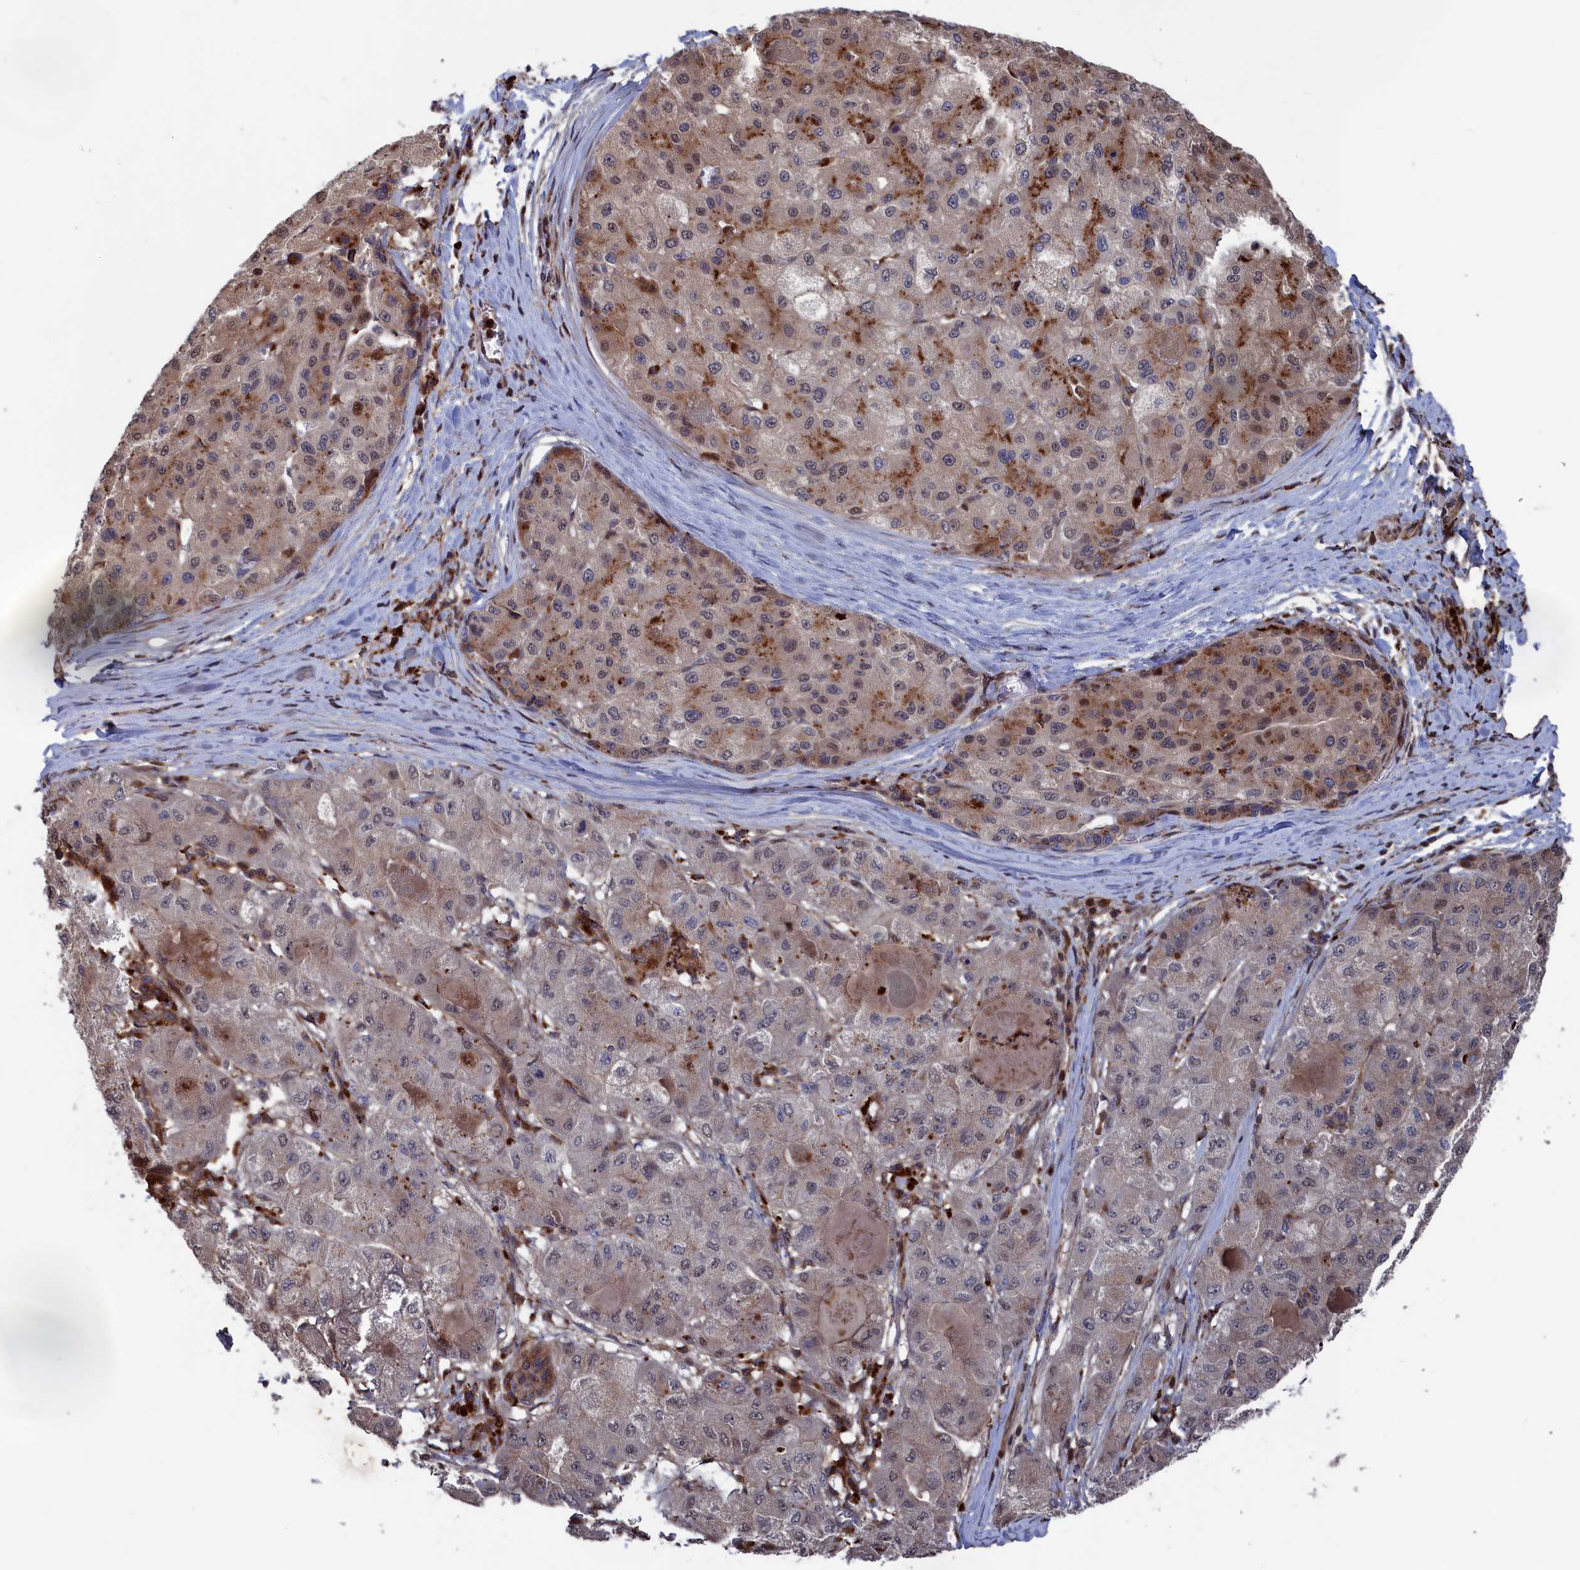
{"staining": {"intensity": "weak", "quantity": "<25%", "location": "cytoplasmic/membranous"}, "tissue": "liver cancer", "cell_type": "Tumor cells", "image_type": "cancer", "snomed": [{"axis": "morphology", "description": "Carcinoma, Hepatocellular, NOS"}, {"axis": "topography", "description": "Liver"}], "caption": "IHC of human hepatocellular carcinoma (liver) shows no positivity in tumor cells.", "gene": "PLA2G15", "patient": {"sex": "male", "age": 80}}